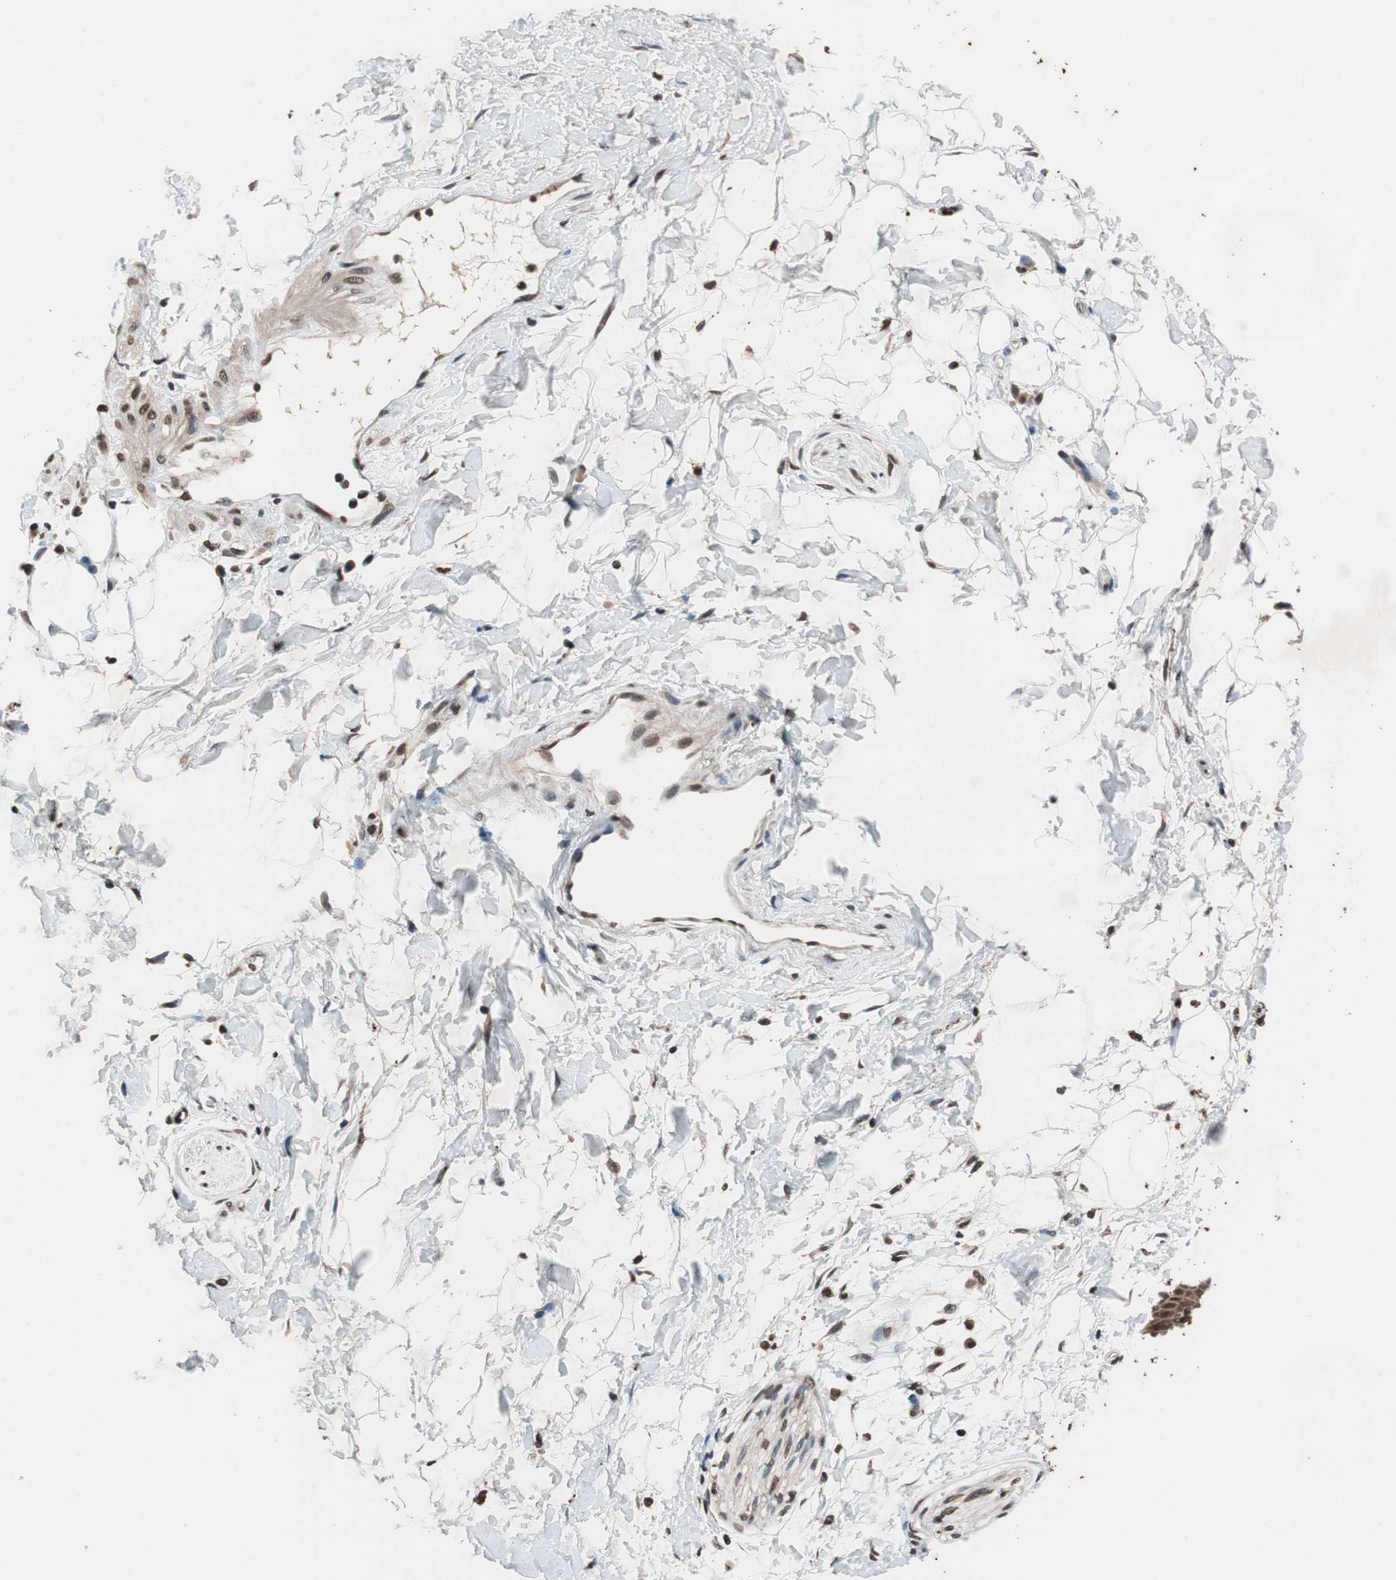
{"staining": {"intensity": "weak", "quantity": "25%-75%", "location": "cytoplasmic/membranous,nuclear"}, "tissue": "adipose tissue", "cell_type": "Adipocytes", "image_type": "normal", "snomed": [{"axis": "morphology", "description": "Normal tissue, NOS"}, {"axis": "topography", "description": "Soft tissue"}], "caption": "A brown stain labels weak cytoplasmic/membranous,nuclear positivity of a protein in adipocytes of benign human adipose tissue.", "gene": "RFC1", "patient": {"sex": "male", "age": 72}}